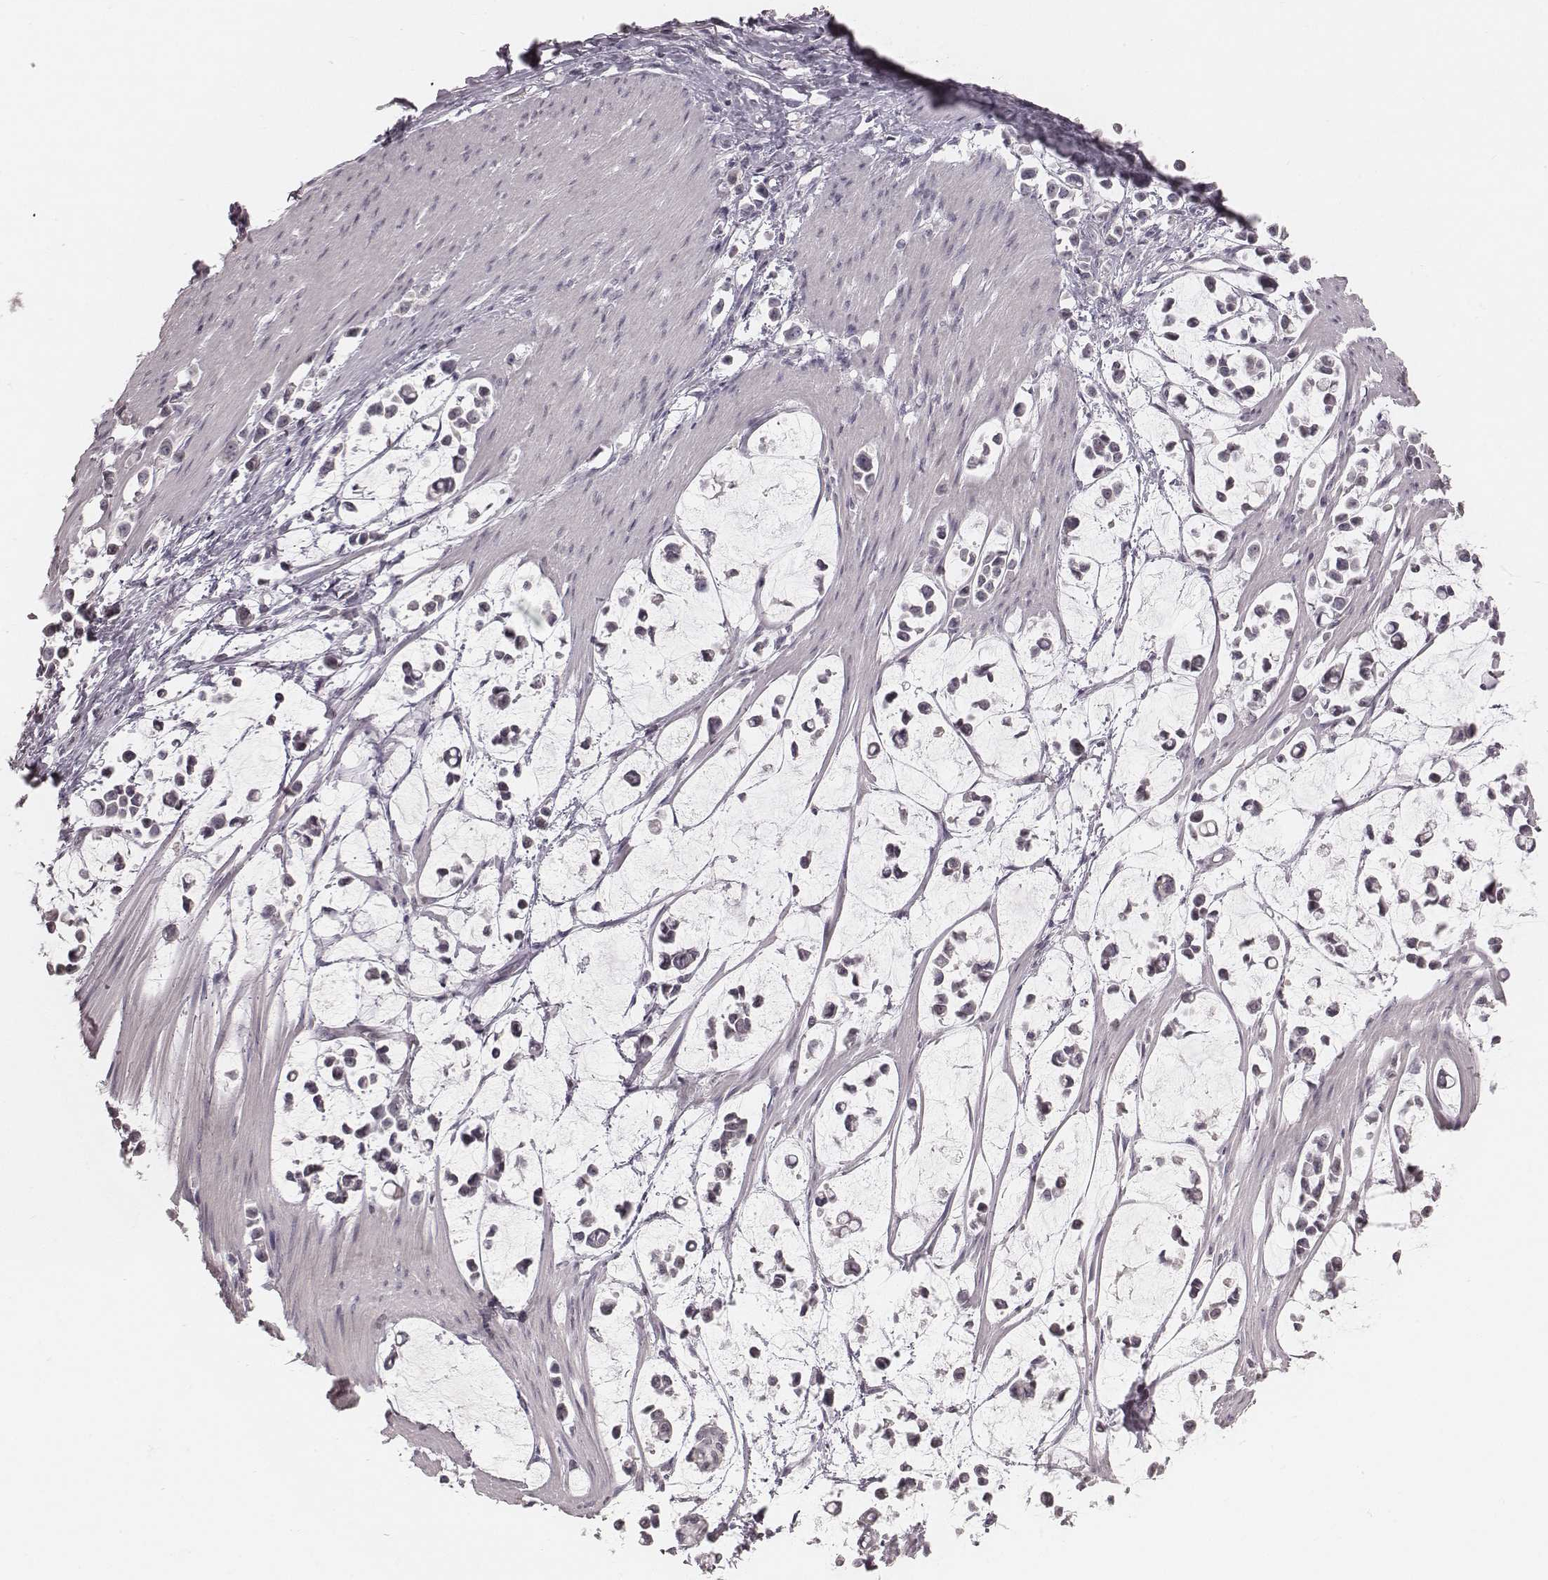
{"staining": {"intensity": "negative", "quantity": "none", "location": "none"}, "tissue": "stomach cancer", "cell_type": "Tumor cells", "image_type": "cancer", "snomed": [{"axis": "morphology", "description": "Adenocarcinoma, NOS"}, {"axis": "topography", "description": "Stomach"}], "caption": "A histopathology image of human adenocarcinoma (stomach) is negative for staining in tumor cells.", "gene": "IQCG", "patient": {"sex": "male", "age": 82}}